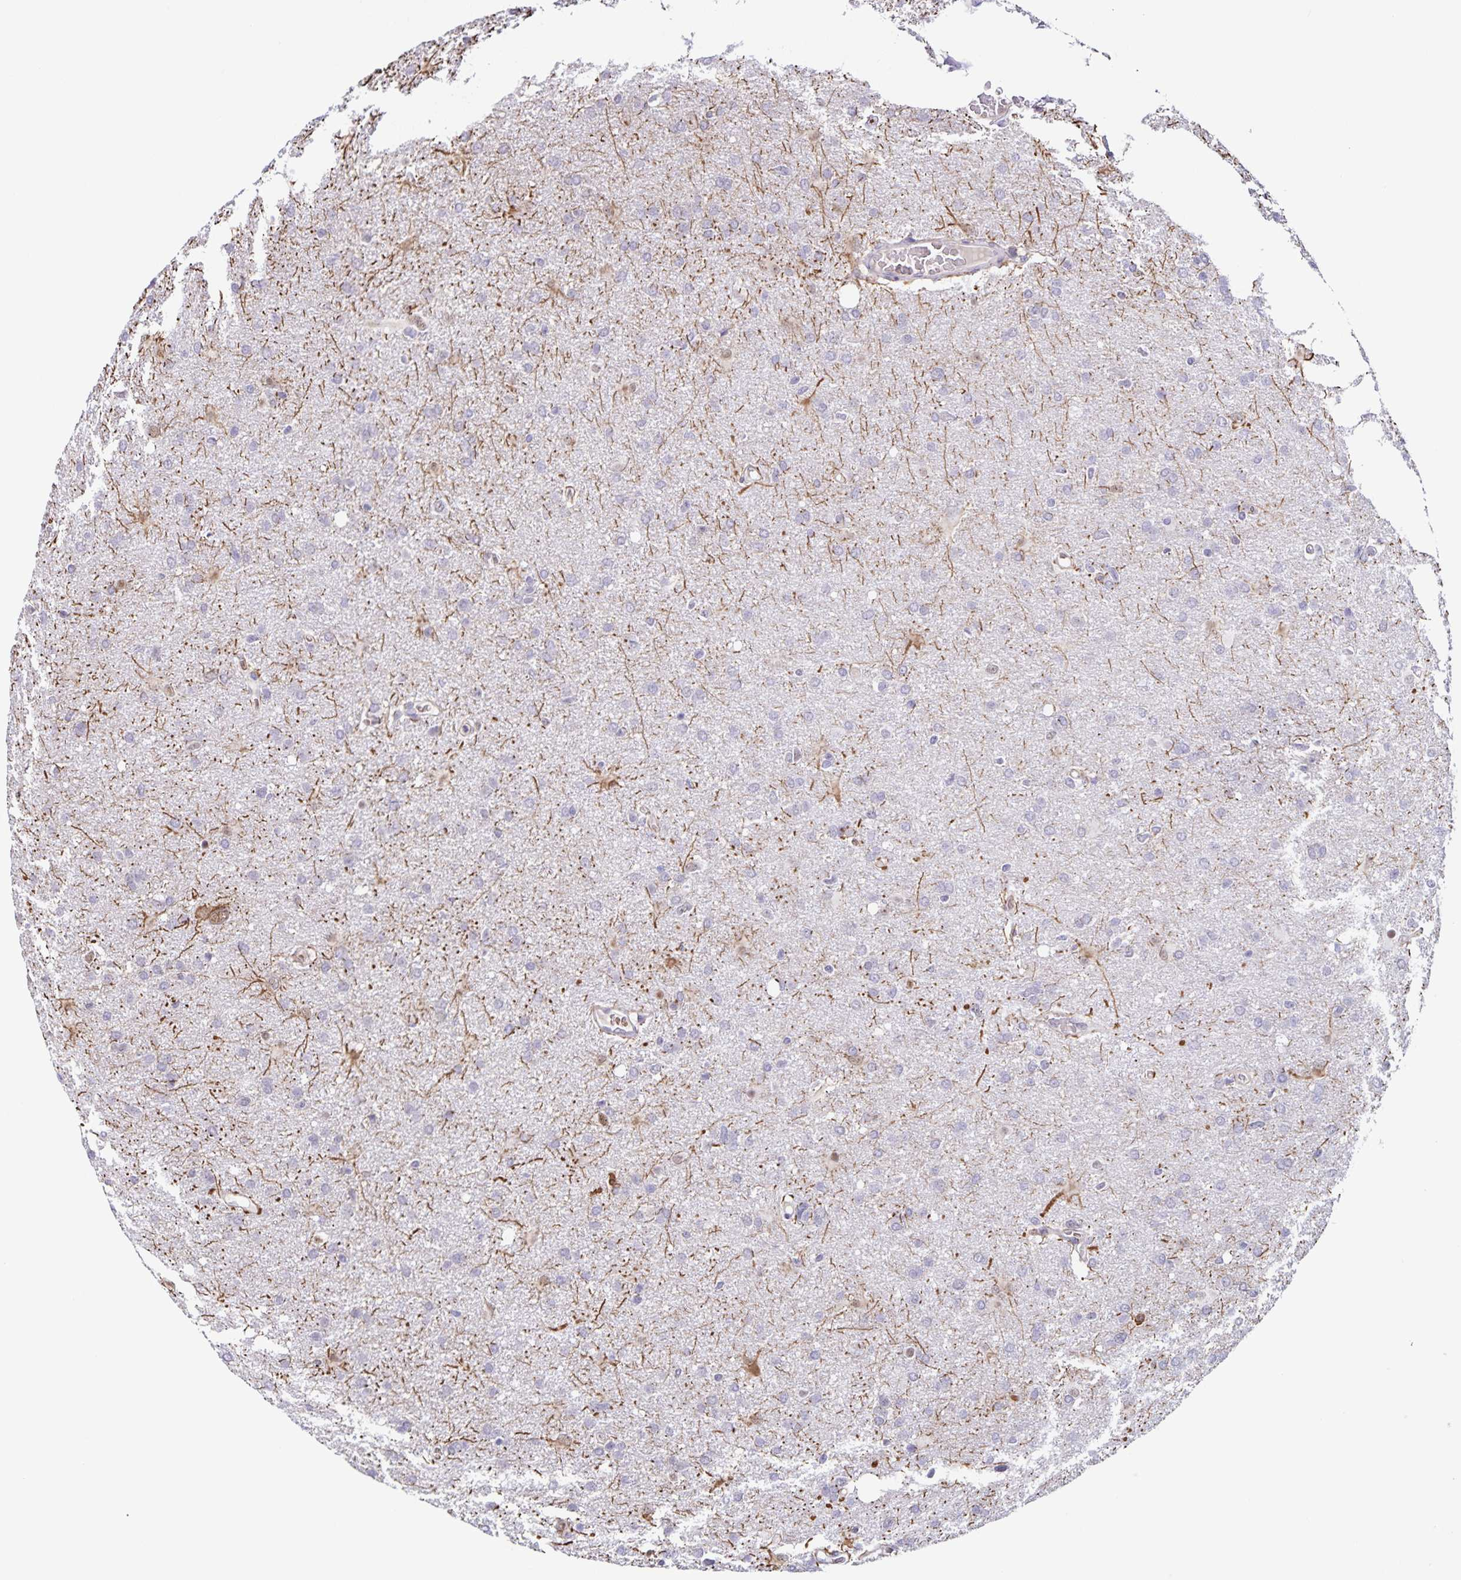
{"staining": {"intensity": "negative", "quantity": "none", "location": "none"}, "tissue": "glioma", "cell_type": "Tumor cells", "image_type": "cancer", "snomed": [{"axis": "morphology", "description": "Glioma, malignant, High grade"}, {"axis": "topography", "description": "Brain"}], "caption": "Tumor cells are negative for brown protein staining in malignant high-grade glioma.", "gene": "STPG4", "patient": {"sex": "male", "age": 53}}